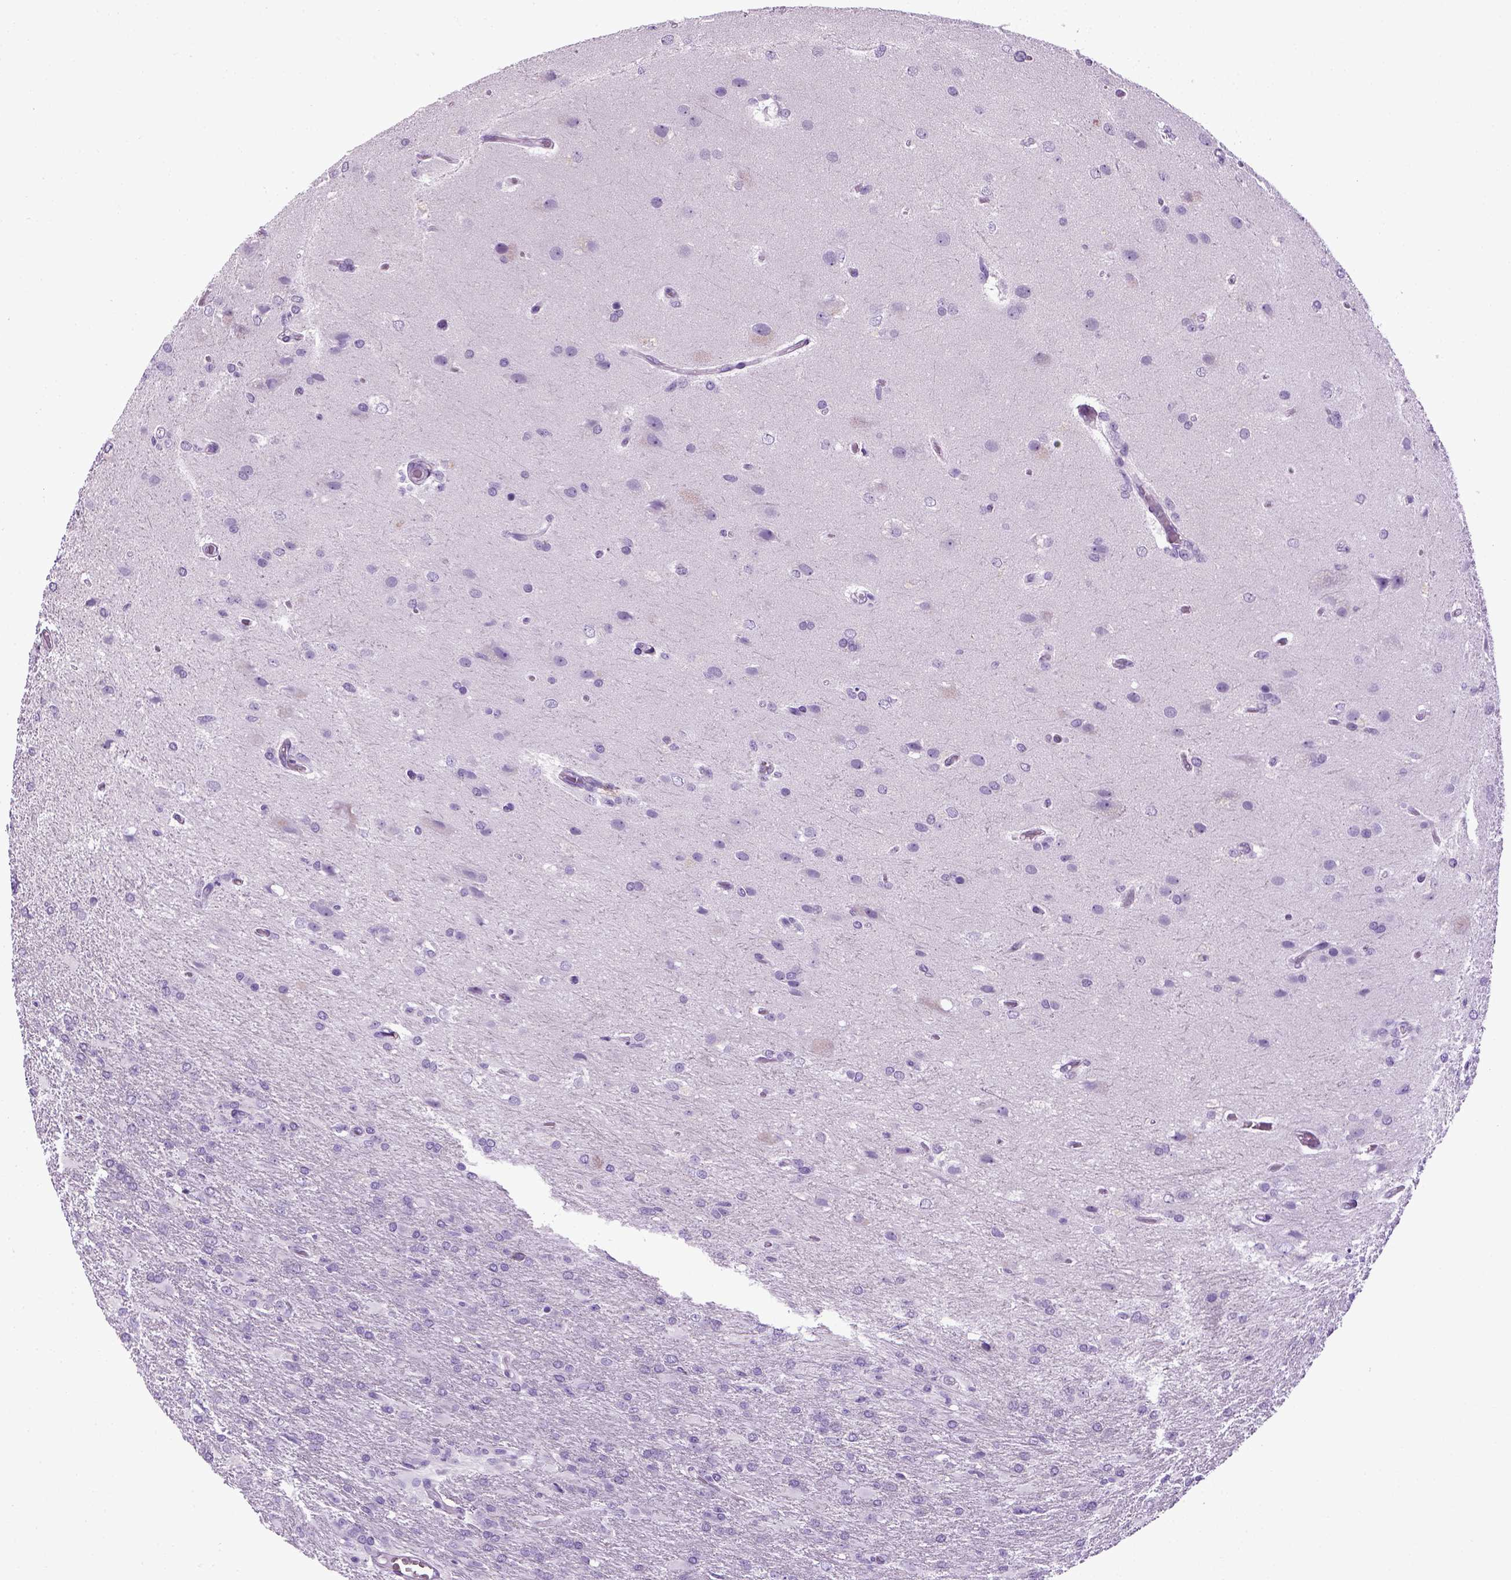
{"staining": {"intensity": "negative", "quantity": "none", "location": "none"}, "tissue": "glioma", "cell_type": "Tumor cells", "image_type": "cancer", "snomed": [{"axis": "morphology", "description": "Glioma, malignant, High grade"}, {"axis": "topography", "description": "Brain"}], "caption": "The histopathology image reveals no staining of tumor cells in malignant glioma (high-grade).", "gene": "HMCN2", "patient": {"sex": "male", "age": 68}}